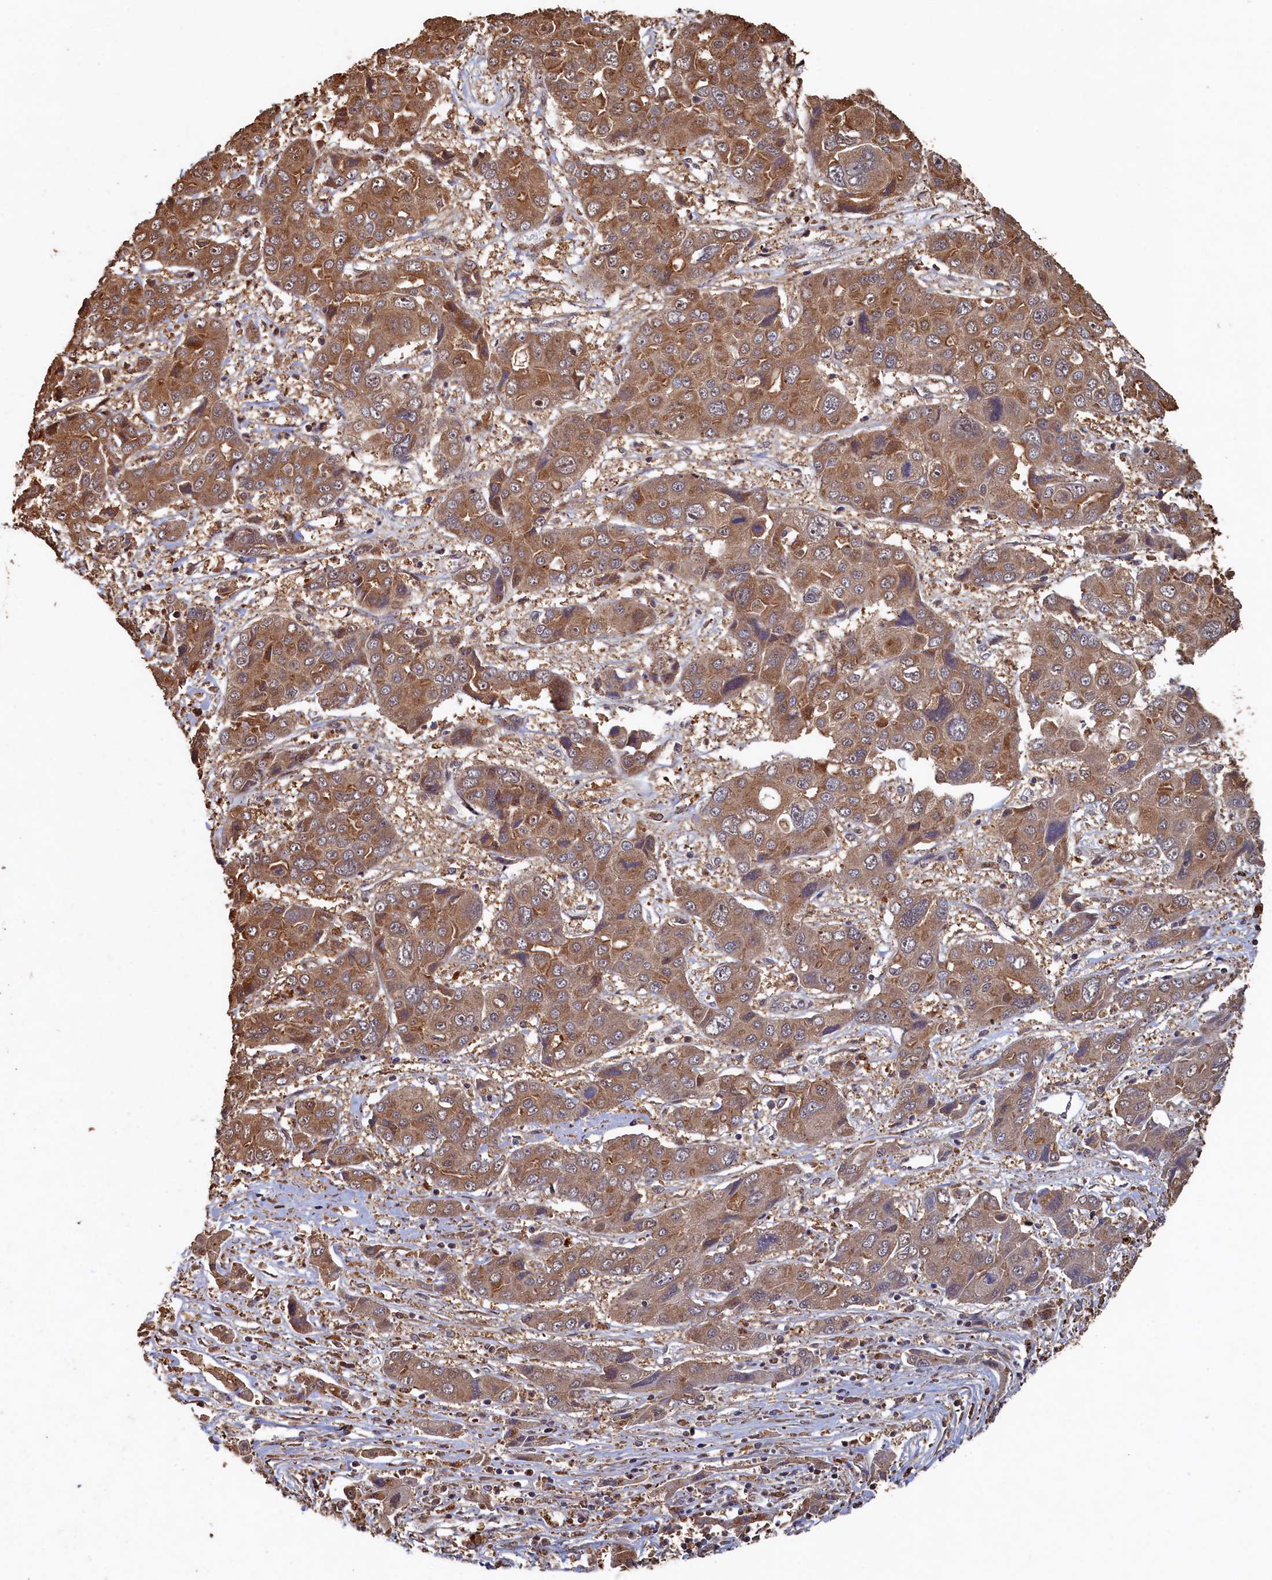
{"staining": {"intensity": "moderate", "quantity": ">75%", "location": "cytoplasmic/membranous"}, "tissue": "liver cancer", "cell_type": "Tumor cells", "image_type": "cancer", "snomed": [{"axis": "morphology", "description": "Cholangiocarcinoma"}, {"axis": "topography", "description": "Liver"}], "caption": "Cholangiocarcinoma (liver) stained with DAB IHC demonstrates medium levels of moderate cytoplasmic/membranous expression in approximately >75% of tumor cells.", "gene": "PIGN", "patient": {"sex": "male", "age": 67}}